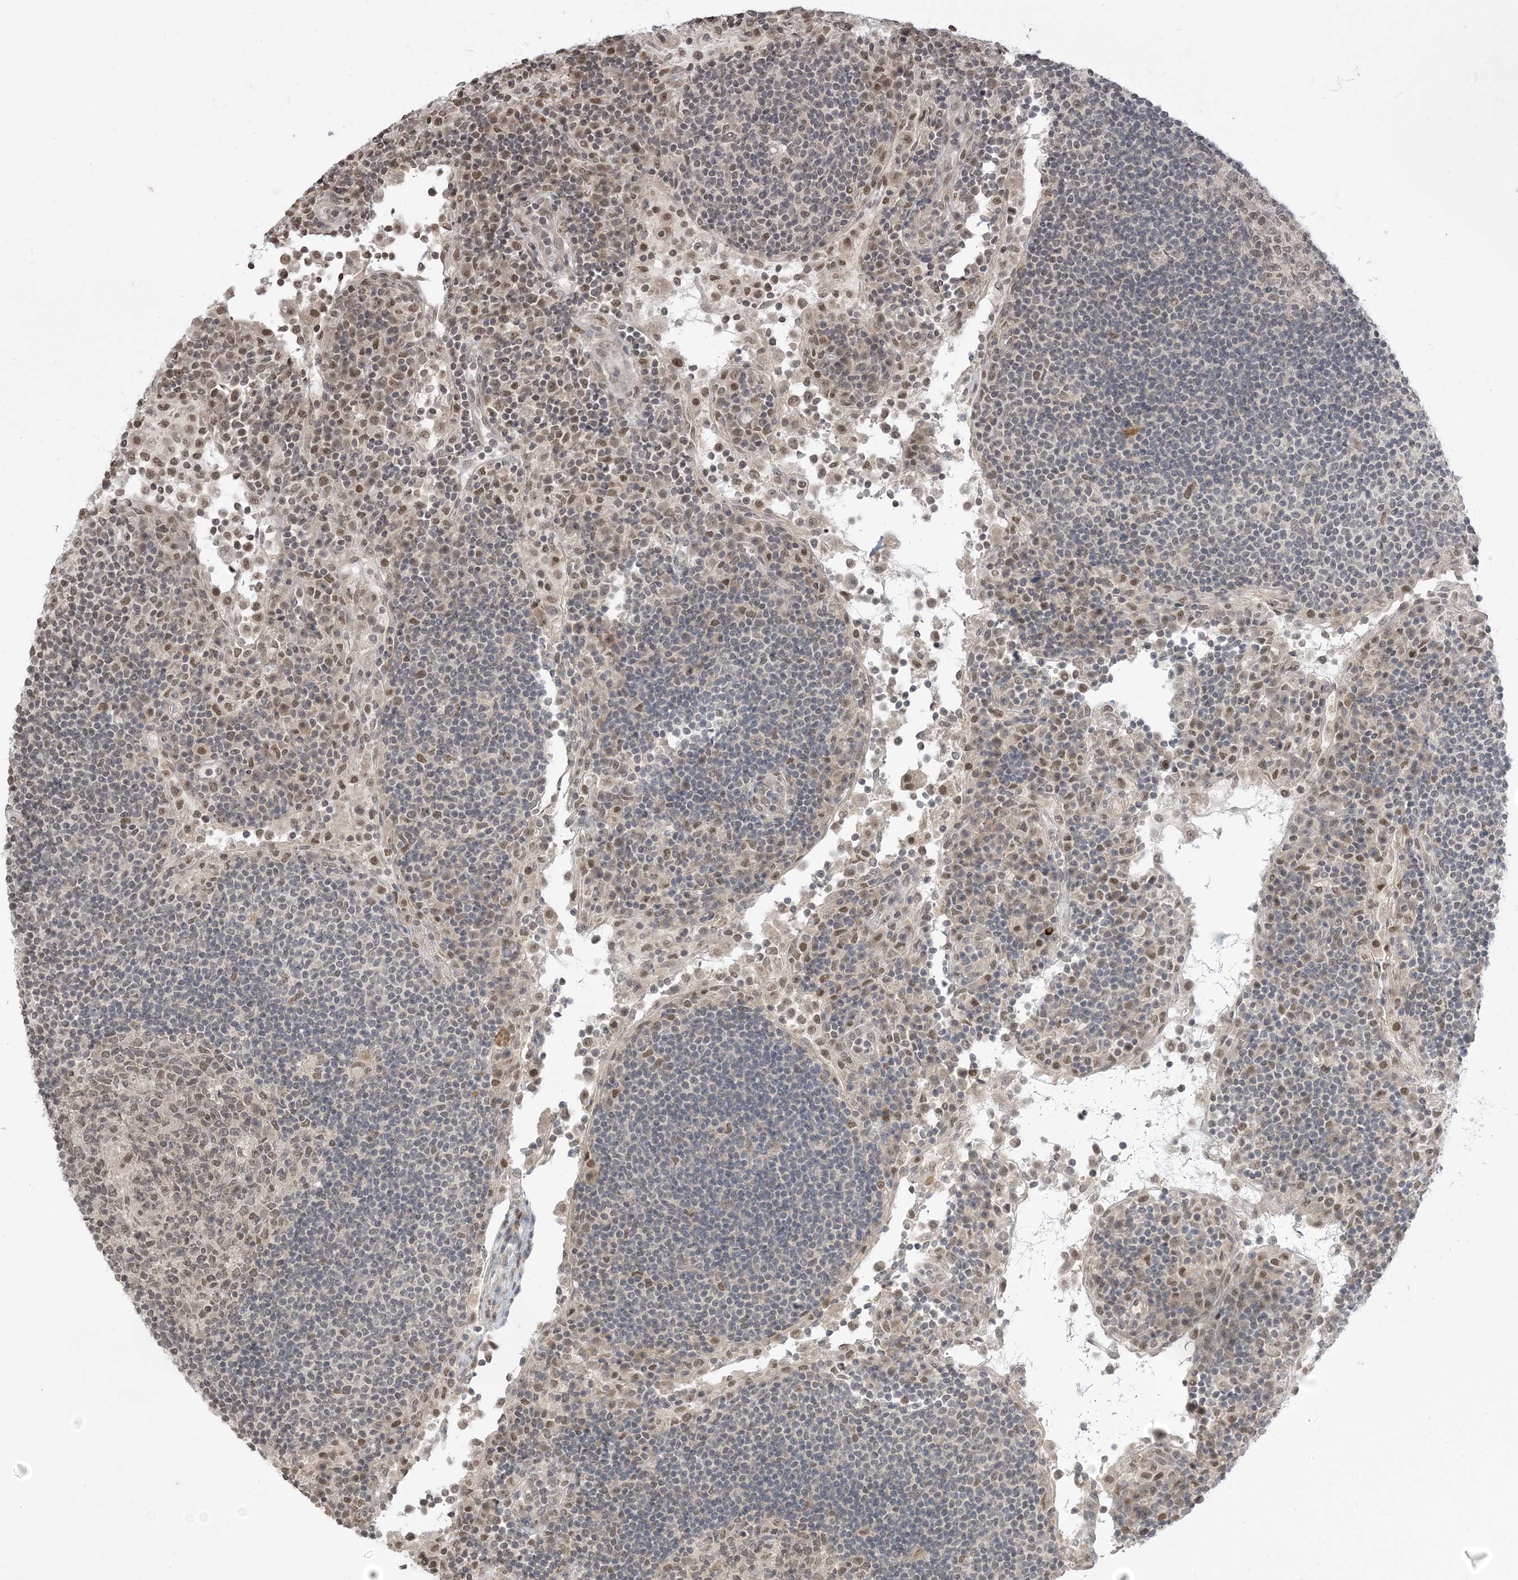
{"staining": {"intensity": "weak", "quantity": ">75%", "location": "nuclear"}, "tissue": "lymph node", "cell_type": "Germinal center cells", "image_type": "normal", "snomed": [{"axis": "morphology", "description": "Normal tissue, NOS"}, {"axis": "topography", "description": "Lymph node"}], "caption": "High-power microscopy captured an IHC photomicrograph of unremarkable lymph node, revealing weak nuclear positivity in about >75% of germinal center cells. The staining was performed using DAB to visualize the protein expression in brown, while the nuclei were stained in blue with hematoxylin (Magnification: 20x).", "gene": "RANBP9", "patient": {"sex": "female", "age": 53}}